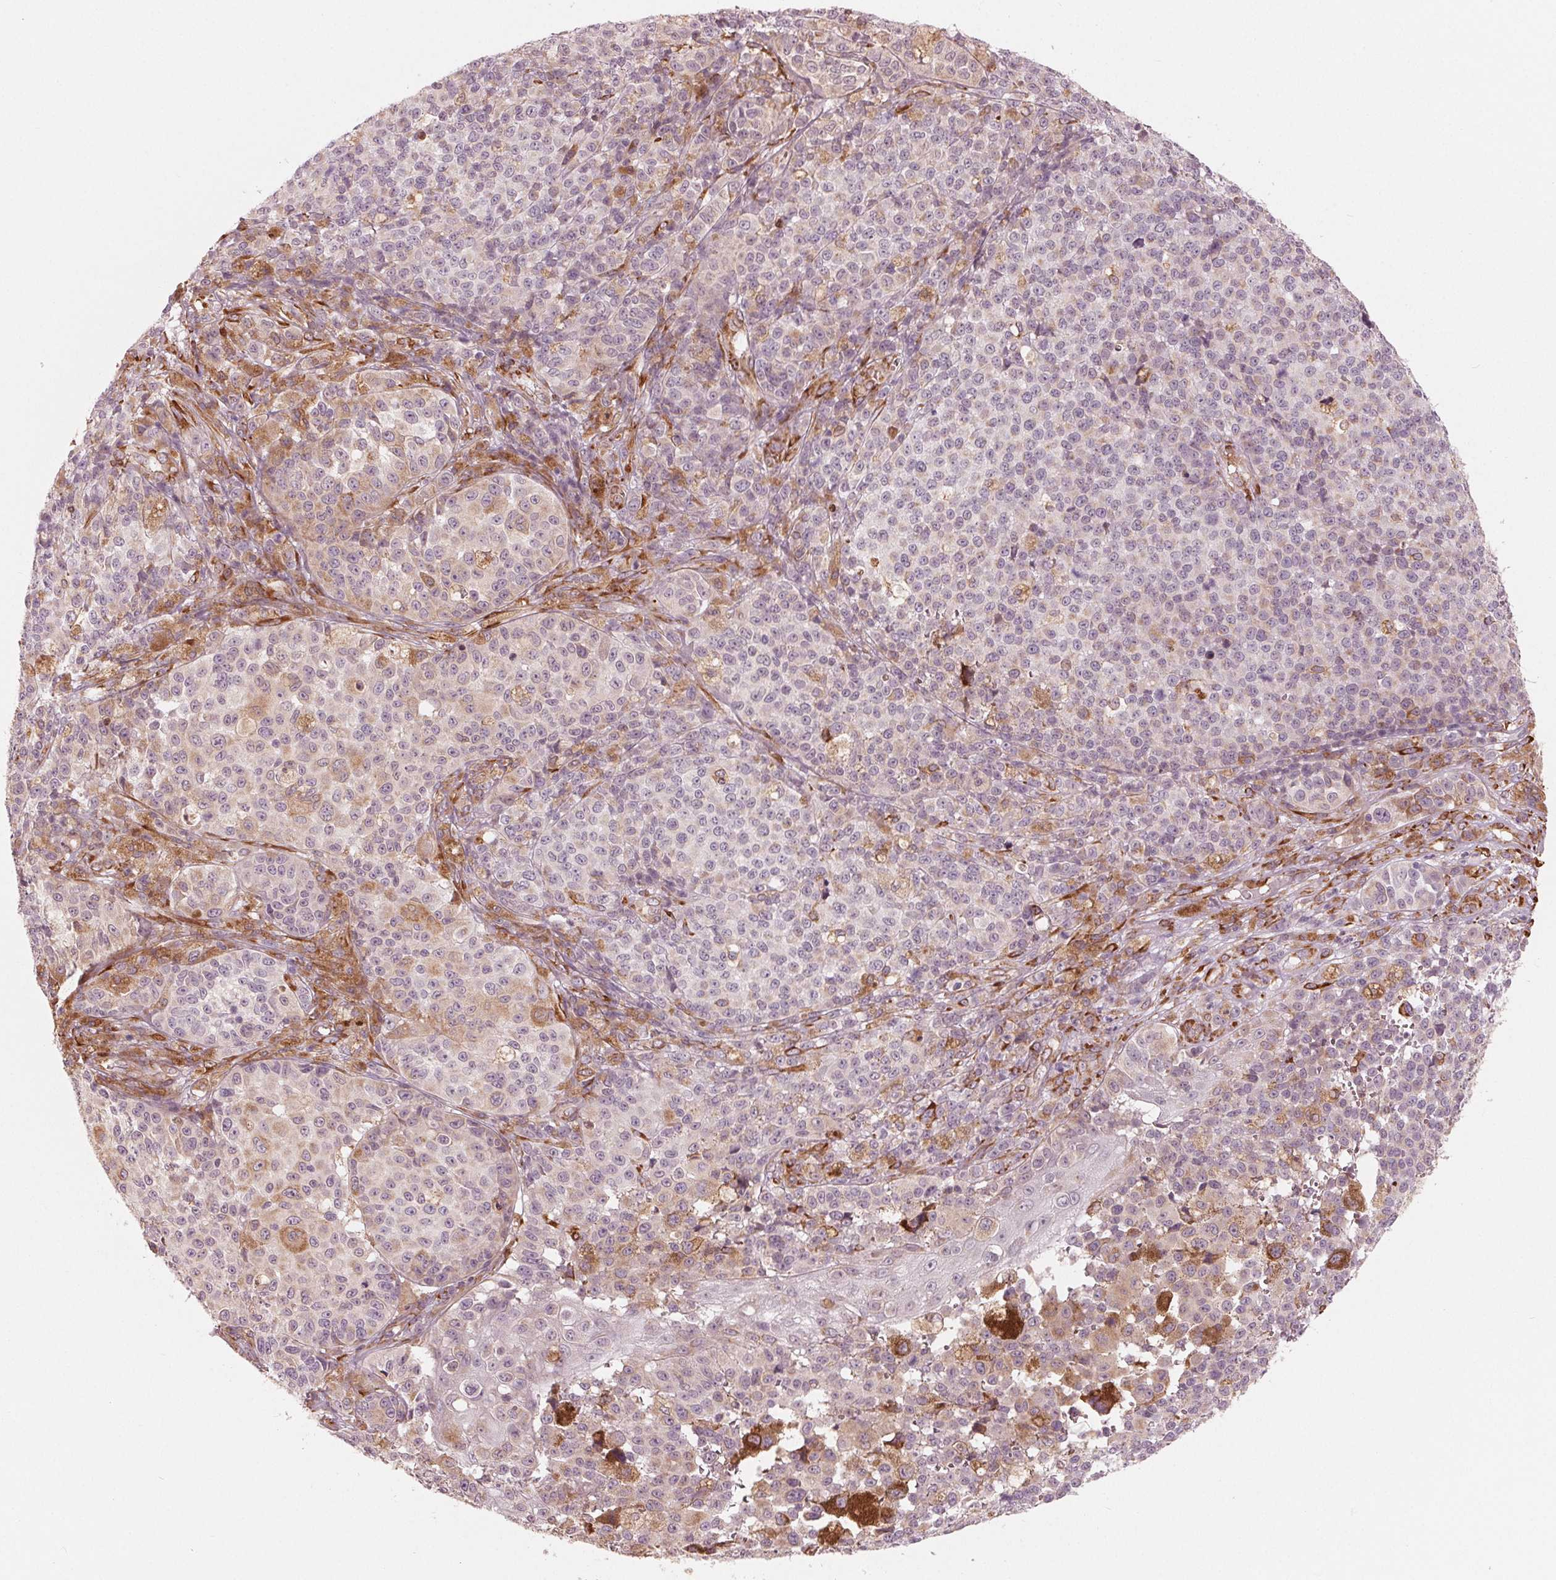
{"staining": {"intensity": "weak", "quantity": "<25%", "location": "cytoplasmic/membranous"}, "tissue": "melanoma", "cell_type": "Tumor cells", "image_type": "cancer", "snomed": [{"axis": "morphology", "description": "Malignant melanoma, NOS"}, {"axis": "topography", "description": "Skin"}], "caption": "Immunohistochemistry (IHC) photomicrograph of neoplastic tissue: melanoma stained with DAB (3,3'-diaminobenzidine) exhibits no significant protein staining in tumor cells.", "gene": "IKBIP", "patient": {"sex": "female", "age": 58}}